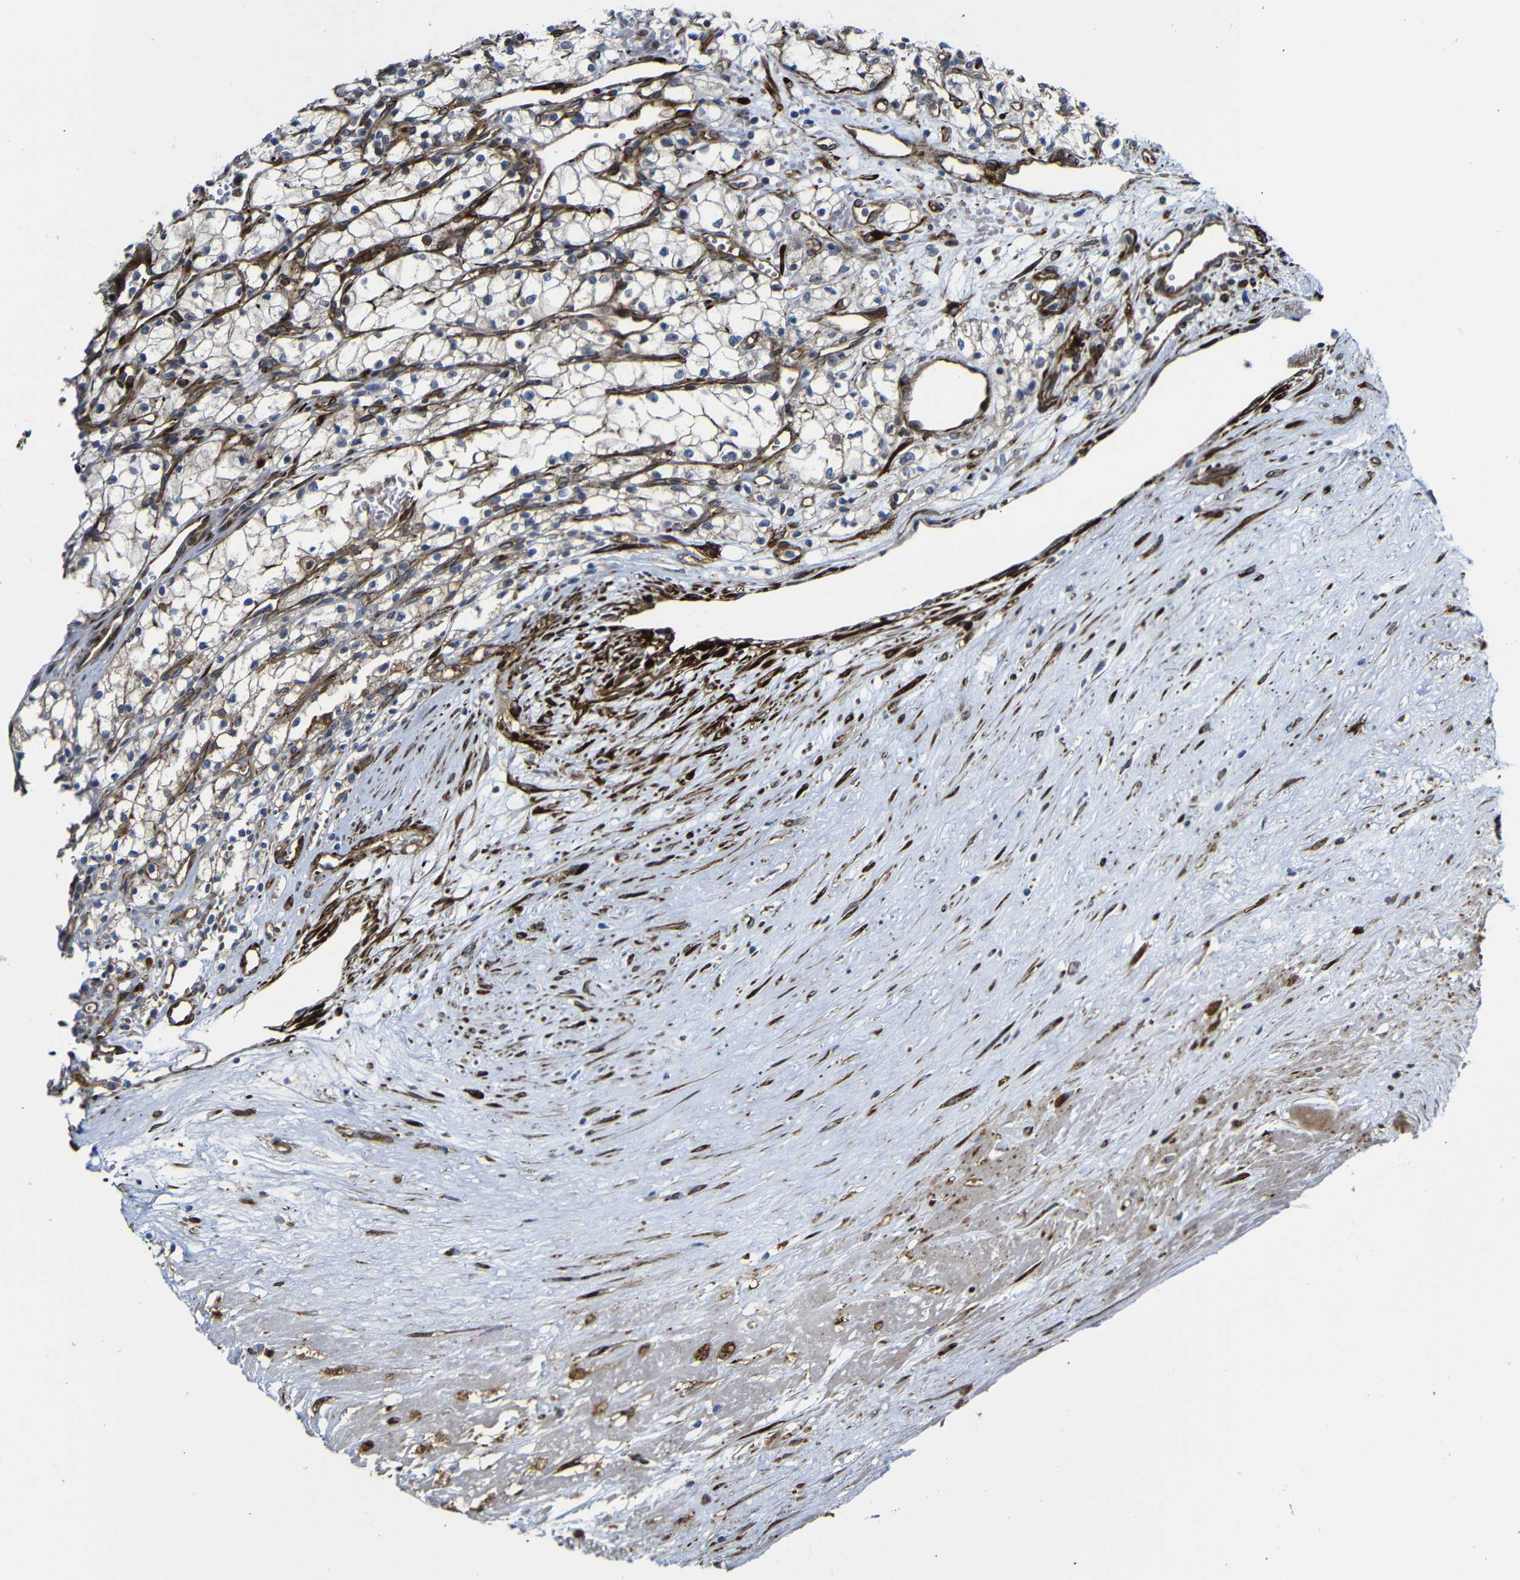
{"staining": {"intensity": "moderate", "quantity": "<25%", "location": "cytoplasmic/membranous"}, "tissue": "renal cancer", "cell_type": "Tumor cells", "image_type": "cancer", "snomed": [{"axis": "morphology", "description": "Normal tissue, NOS"}, {"axis": "morphology", "description": "Adenocarcinoma, NOS"}, {"axis": "topography", "description": "Kidney"}], "caption": "Brown immunohistochemical staining in human adenocarcinoma (renal) displays moderate cytoplasmic/membranous positivity in approximately <25% of tumor cells.", "gene": "PARP14", "patient": {"sex": "male", "age": 59}}